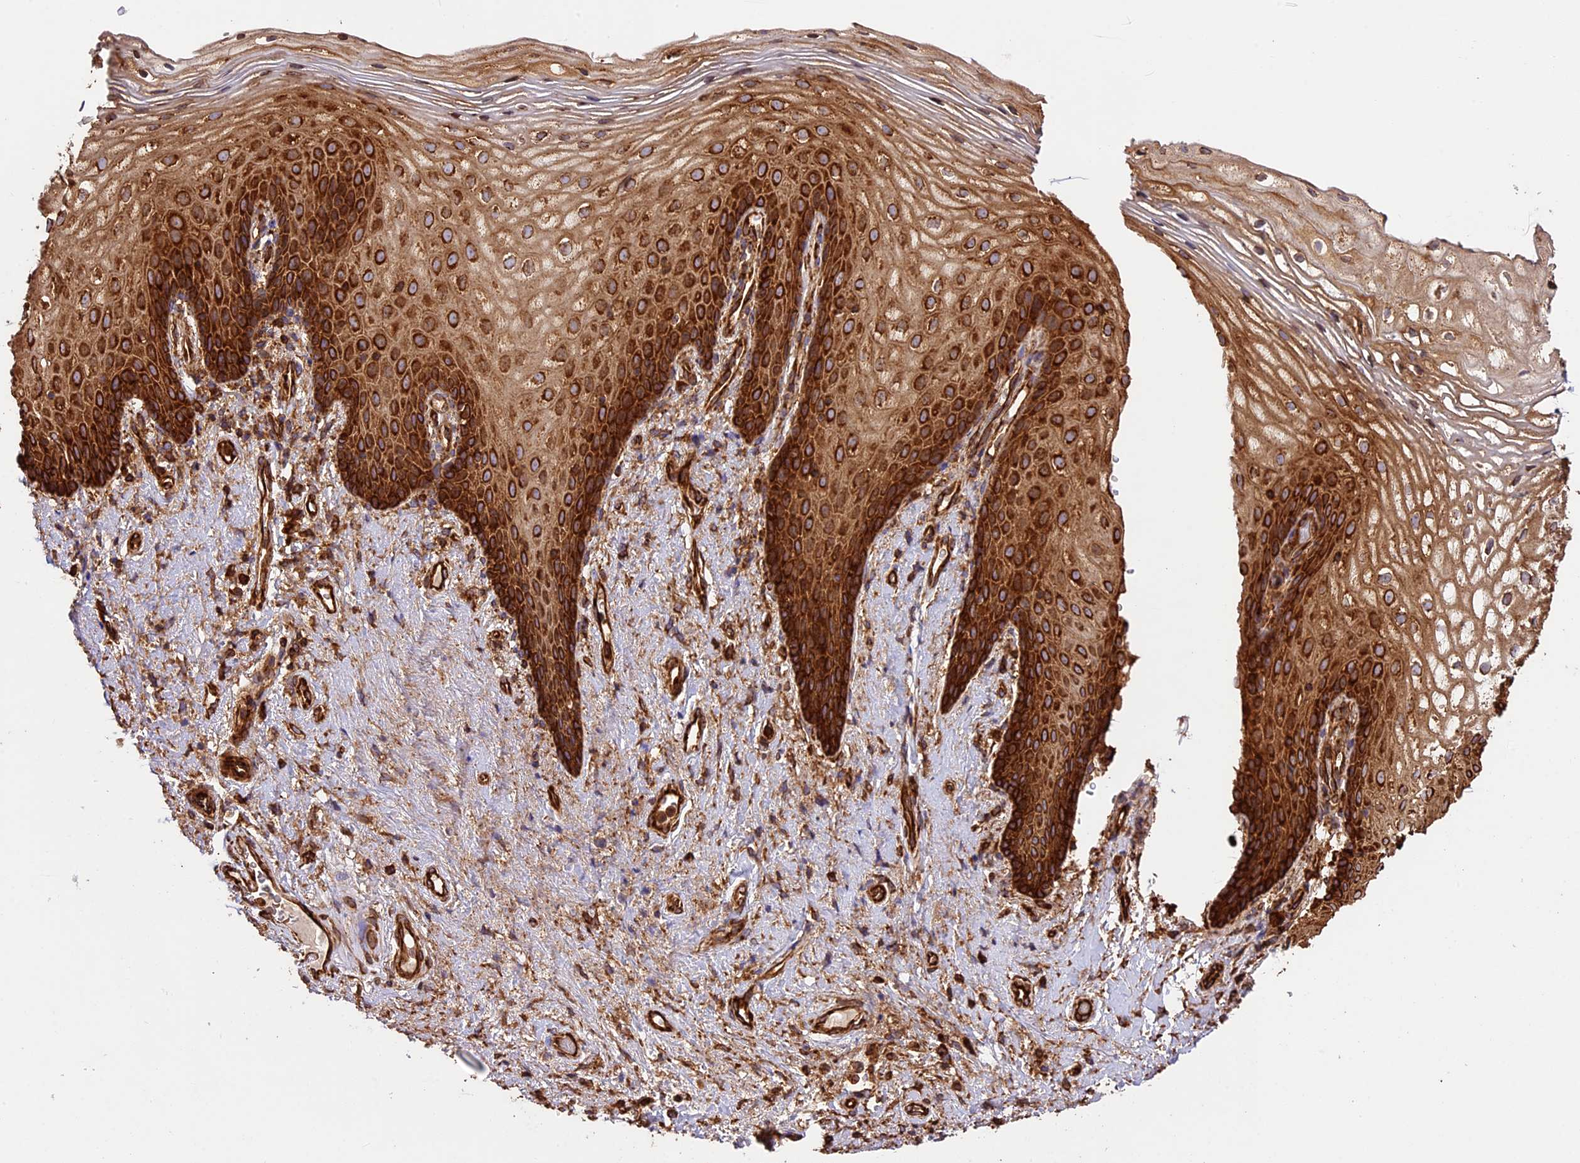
{"staining": {"intensity": "strong", "quantity": ">75%", "location": "cytoplasmic/membranous"}, "tissue": "vagina", "cell_type": "Squamous epithelial cells", "image_type": "normal", "snomed": [{"axis": "morphology", "description": "Normal tissue, NOS"}, {"axis": "topography", "description": "Vagina"}], "caption": "An IHC photomicrograph of unremarkable tissue is shown. Protein staining in brown shows strong cytoplasmic/membranous positivity in vagina within squamous epithelial cells. (IHC, brightfield microscopy, high magnification).", "gene": "KARS1", "patient": {"sex": "female", "age": 60}}